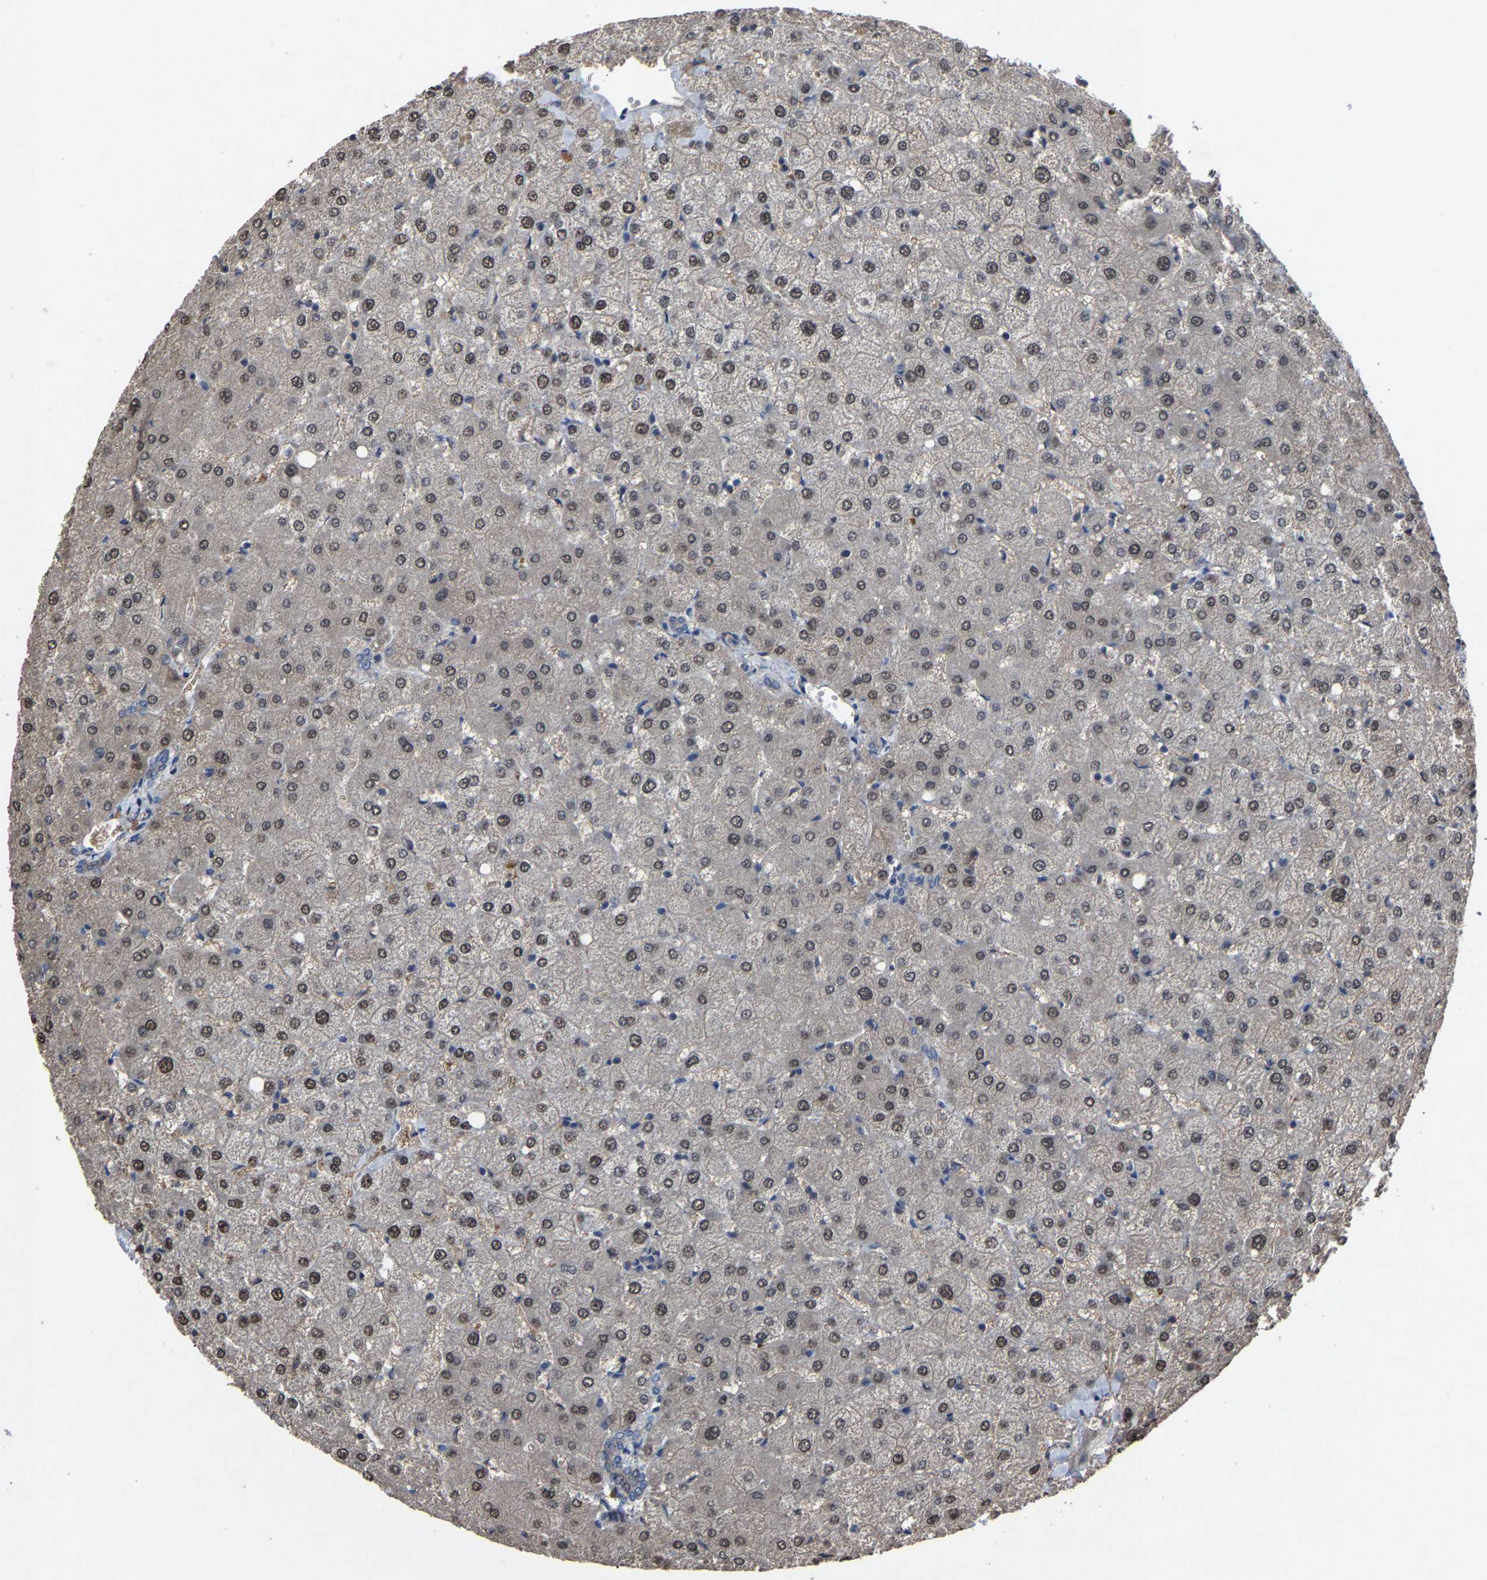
{"staining": {"intensity": "negative", "quantity": "none", "location": "none"}, "tissue": "liver", "cell_type": "Cholangiocytes", "image_type": "normal", "snomed": [{"axis": "morphology", "description": "Normal tissue, NOS"}, {"axis": "topography", "description": "Liver"}], "caption": "Cholangiocytes show no significant positivity in benign liver.", "gene": "LSM8", "patient": {"sex": "female", "age": 54}}